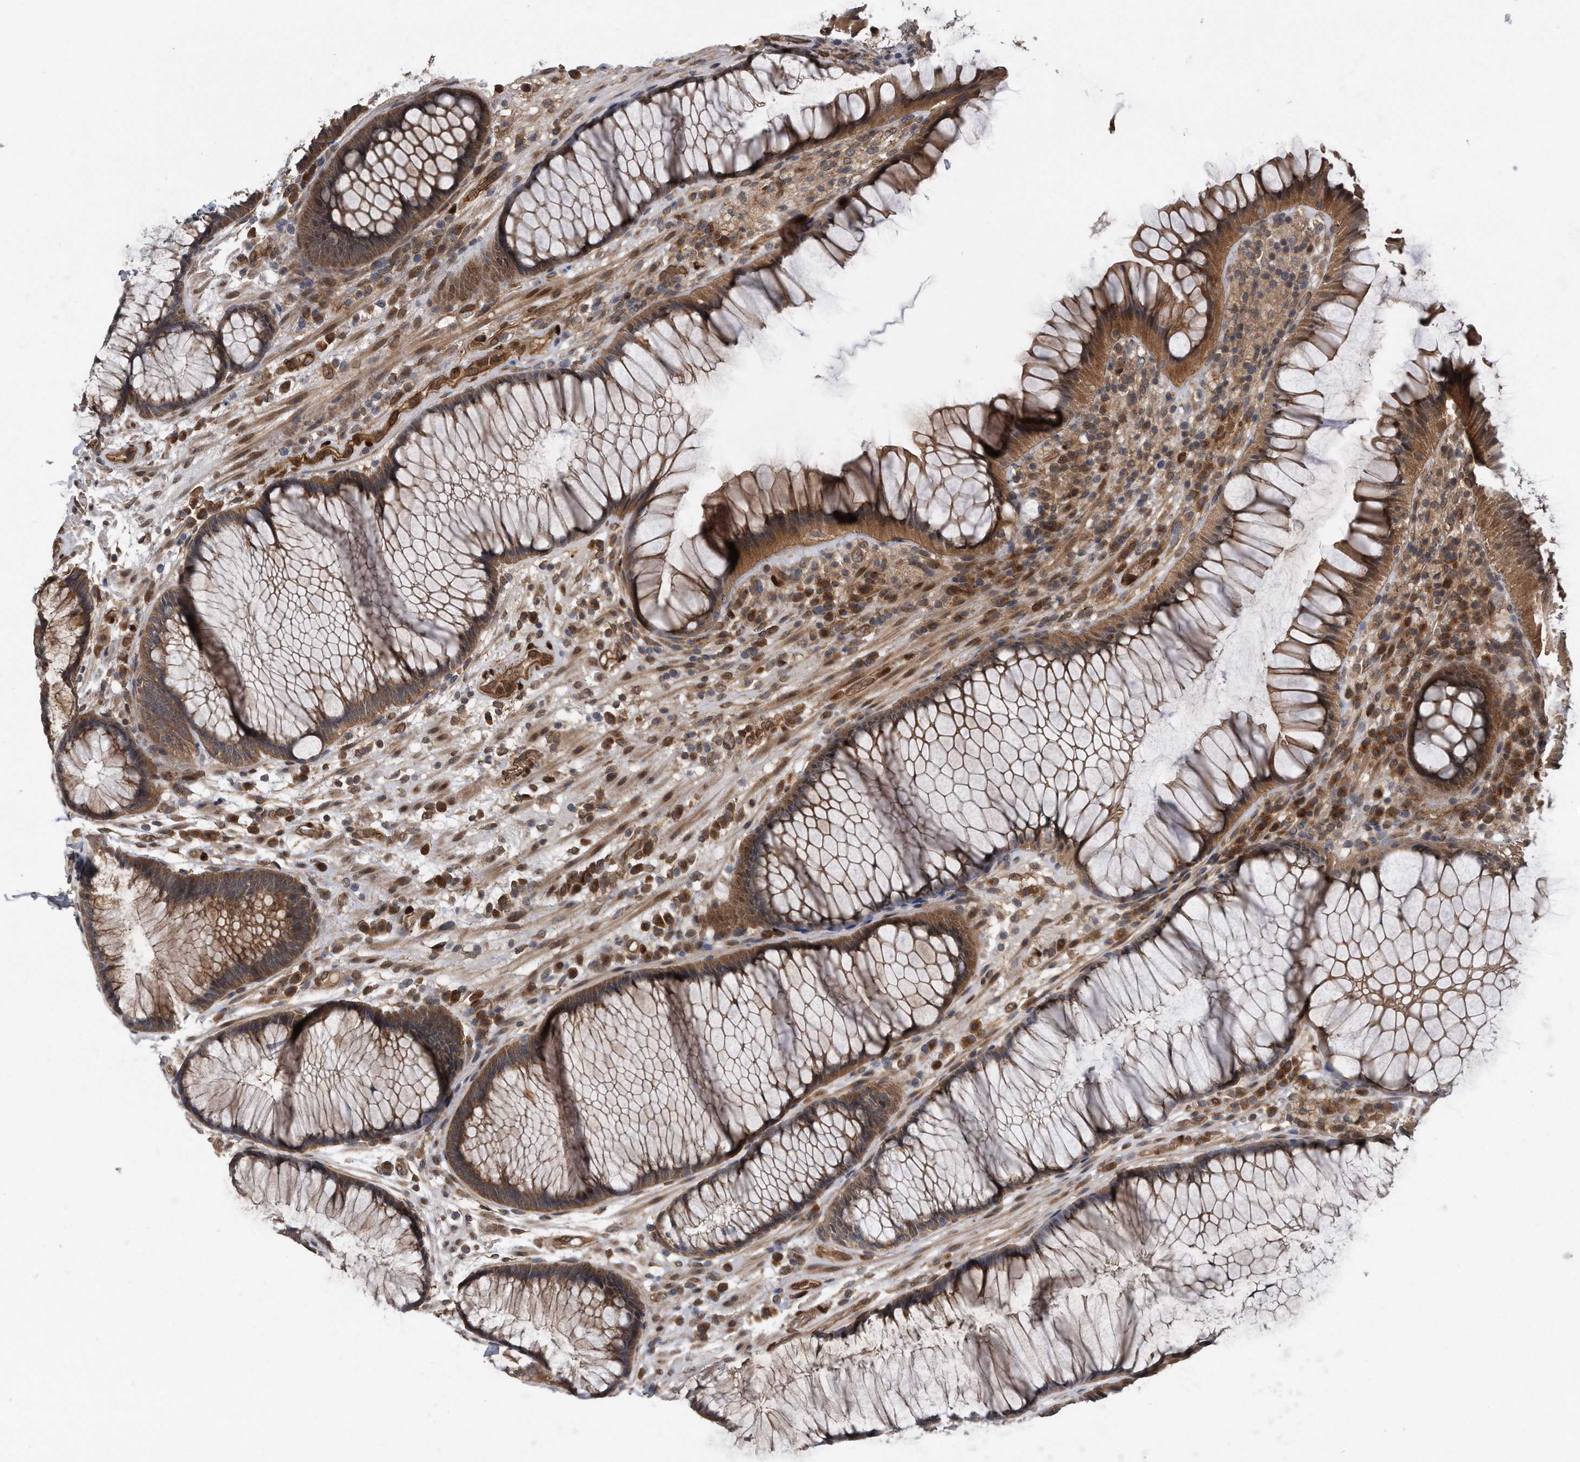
{"staining": {"intensity": "moderate", "quantity": ">75%", "location": "cytoplasmic/membranous"}, "tissue": "rectum", "cell_type": "Glandular cells", "image_type": "normal", "snomed": [{"axis": "morphology", "description": "Normal tissue, NOS"}, {"axis": "topography", "description": "Rectum"}], "caption": "IHC of unremarkable rectum shows medium levels of moderate cytoplasmic/membranous staining in approximately >75% of glandular cells.", "gene": "ZNF79", "patient": {"sex": "male", "age": 51}}